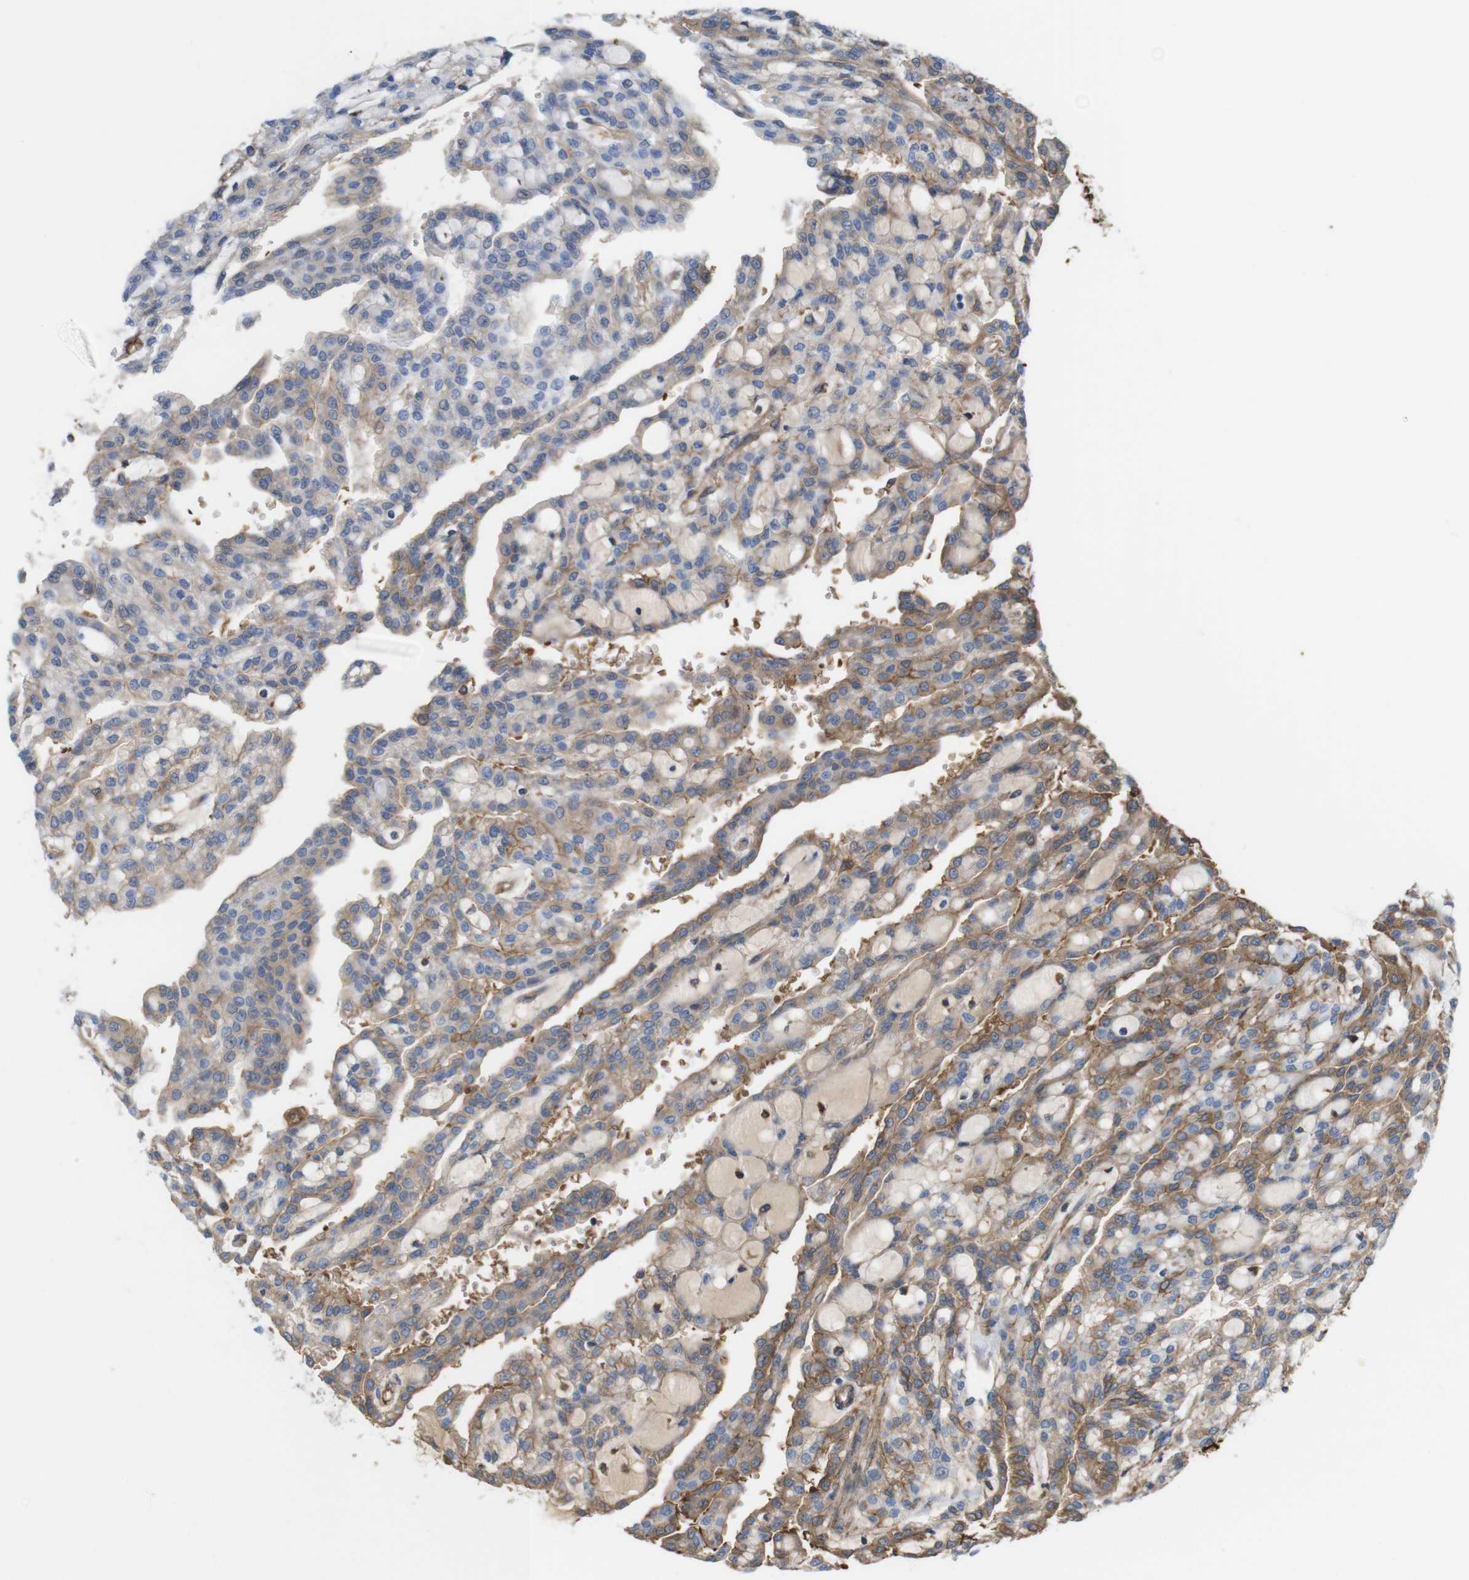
{"staining": {"intensity": "moderate", "quantity": "25%-75%", "location": "cytoplasmic/membranous"}, "tissue": "renal cancer", "cell_type": "Tumor cells", "image_type": "cancer", "snomed": [{"axis": "morphology", "description": "Adenocarcinoma, NOS"}, {"axis": "topography", "description": "Kidney"}], "caption": "Renal adenocarcinoma was stained to show a protein in brown. There is medium levels of moderate cytoplasmic/membranous expression in approximately 25%-75% of tumor cells.", "gene": "CYBRD1", "patient": {"sex": "male", "age": 63}}